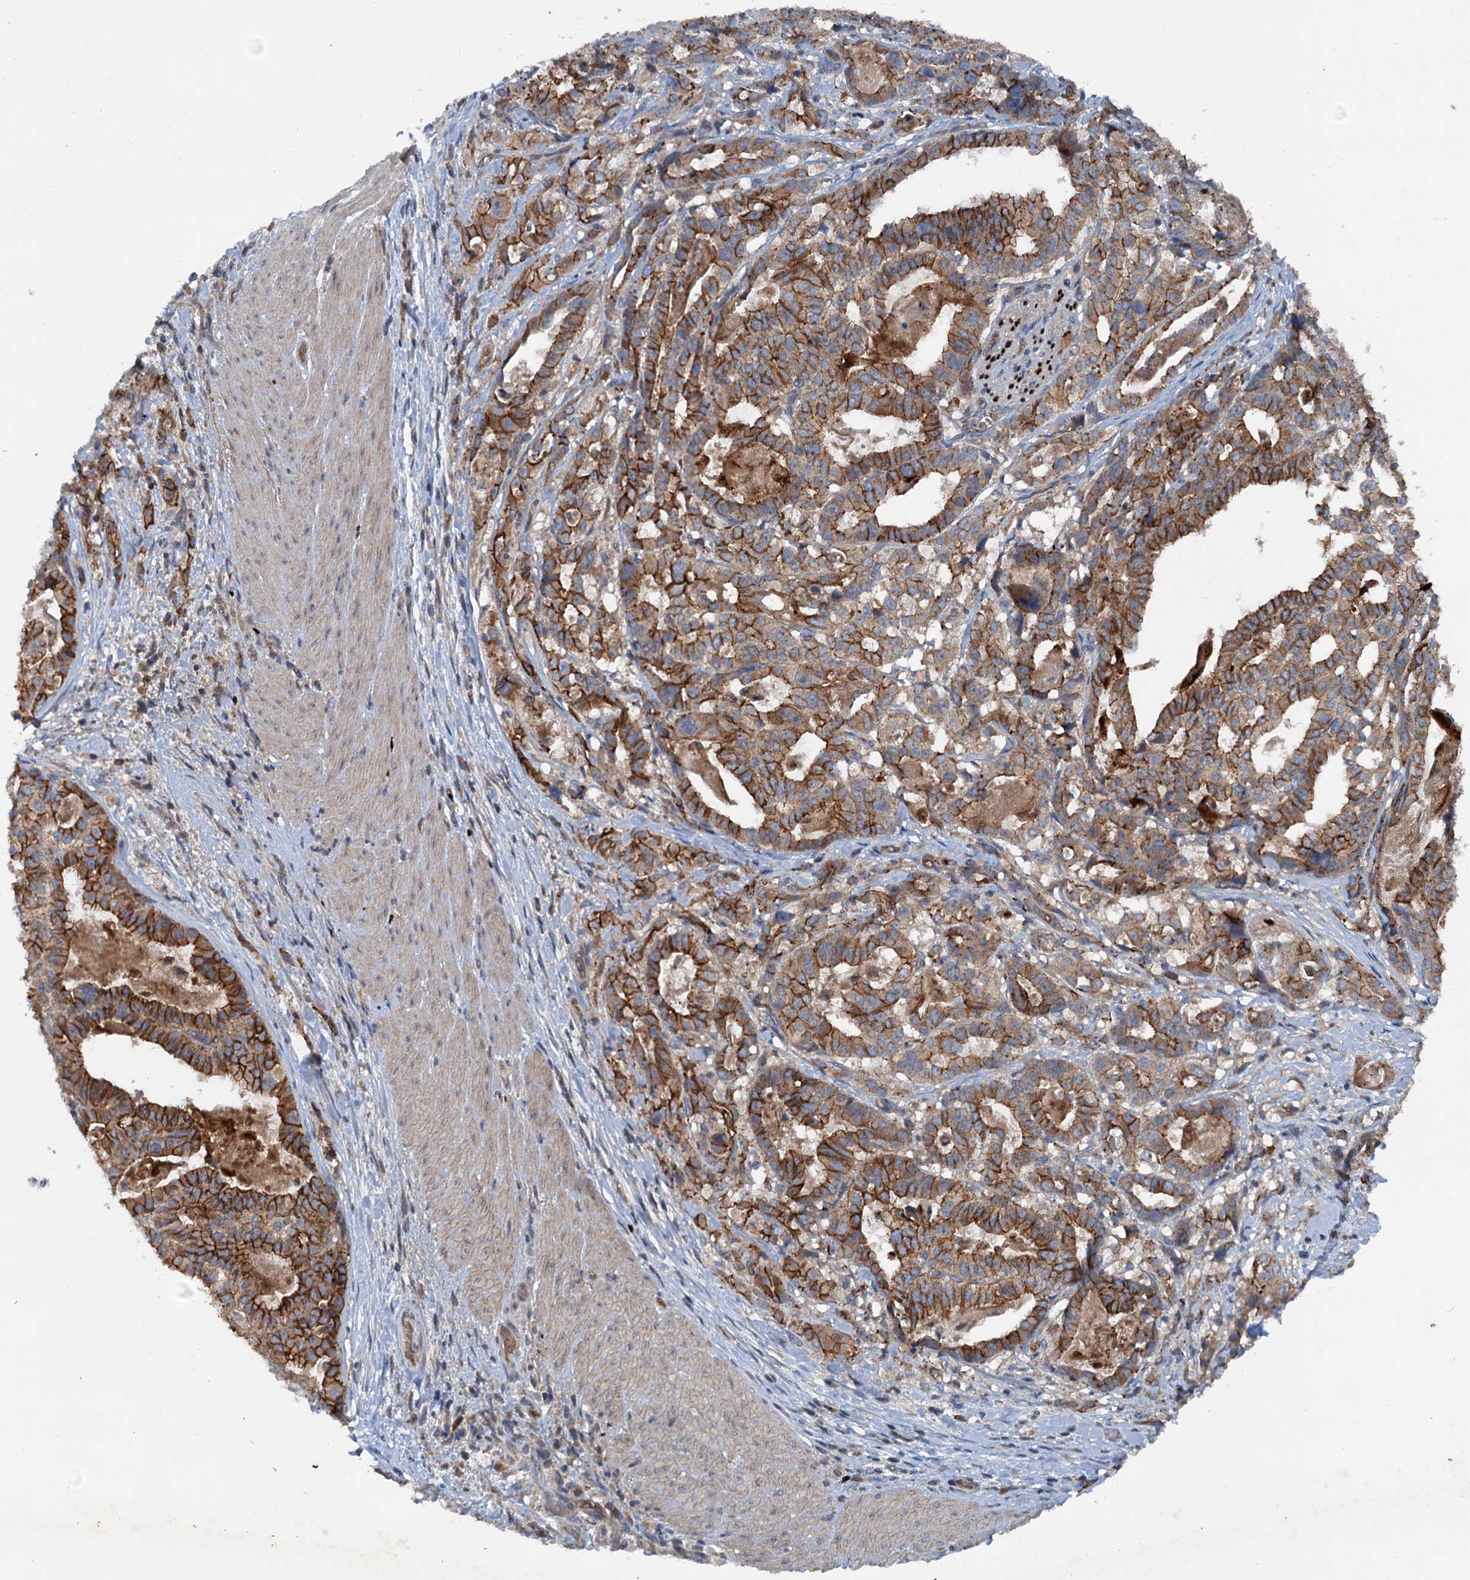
{"staining": {"intensity": "strong", "quantity": ">75%", "location": "cytoplasmic/membranous"}, "tissue": "stomach cancer", "cell_type": "Tumor cells", "image_type": "cancer", "snomed": [{"axis": "morphology", "description": "Adenocarcinoma, NOS"}, {"axis": "topography", "description": "Stomach"}], "caption": "Adenocarcinoma (stomach) stained with a brown dye exhibits strong cytoplasmic/membranous positive expression in approximately >75% of tumor cells.", "gene": "N4BP2L2", "patient": {"sex": "male", "age": 48}}